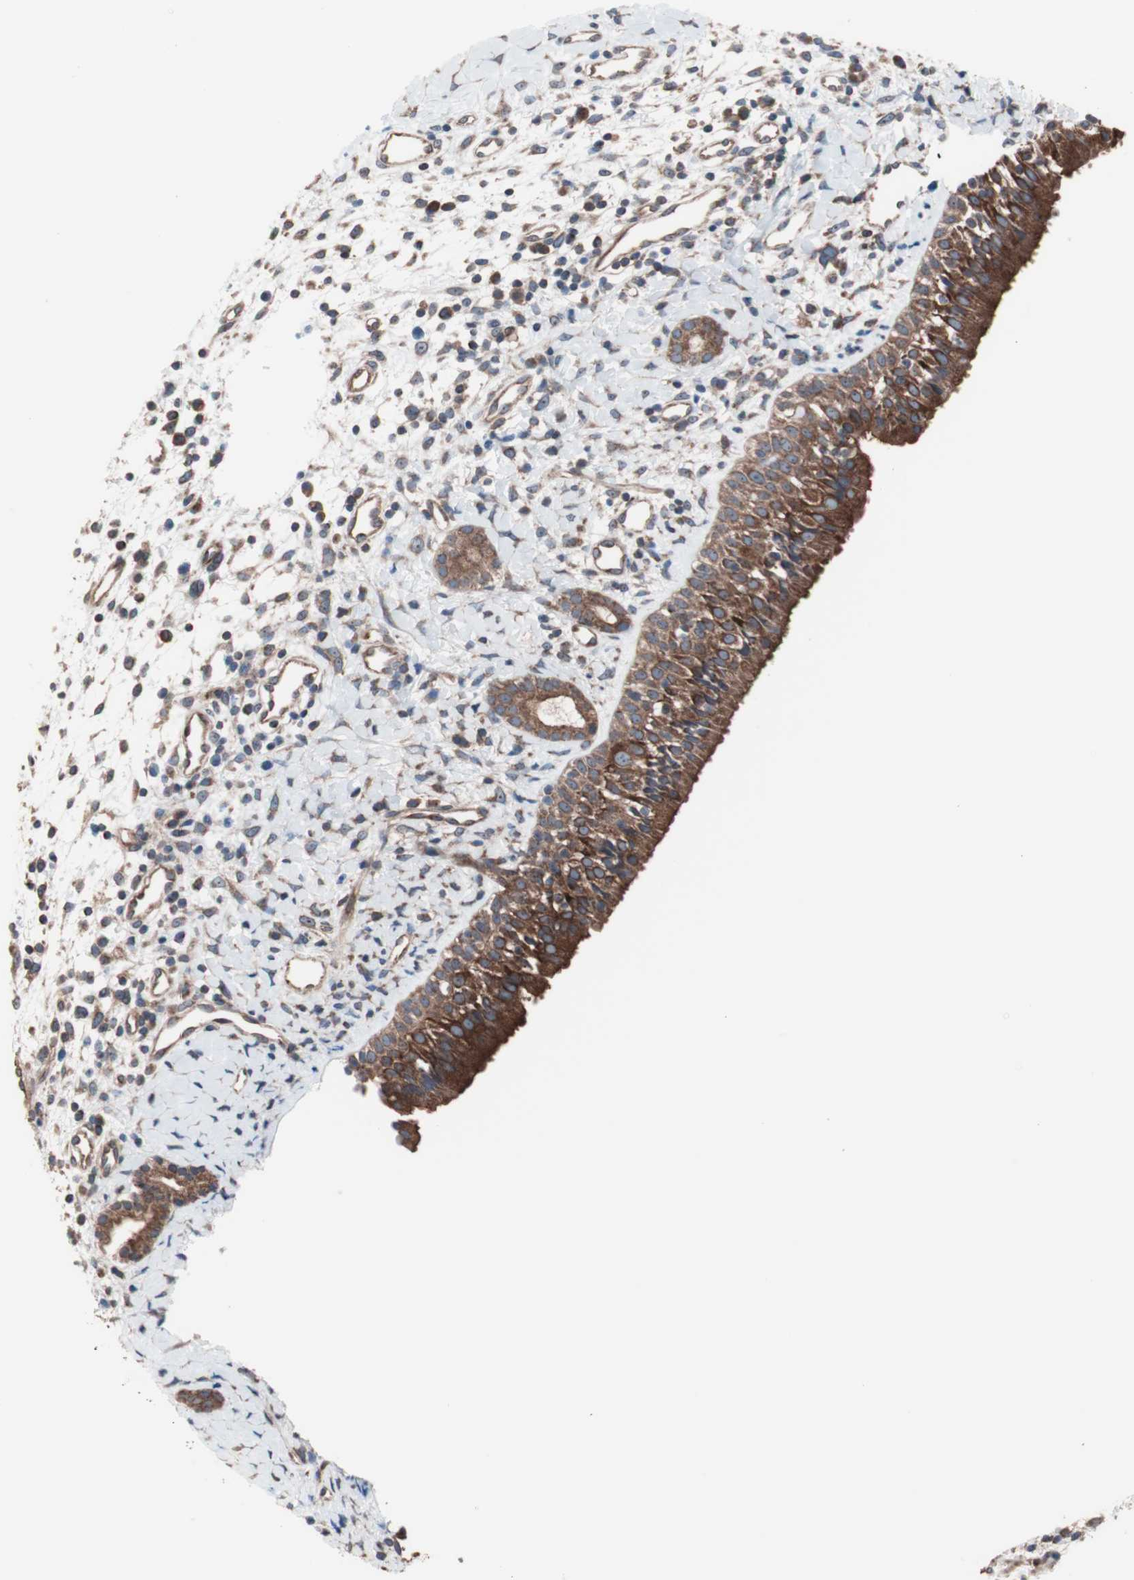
{"staining": {"intensity": "strong", "quantity": ">75%", "location": "cytoplasmic/membranous"}, "tissue": "nasopharynx", "cell_type": "Respiratory epithelial cells", "image_type": "normal", "snomed": [{"axis": "morphology", "description": "Normal tissue, NOS"}, {"axis": "topography", "description": "Nasopharynx"}], "caption": "Nasopharynx stained for a protein (brown) displays strong cytoplasmic/membranous positive positivity in about >75% of respiratory epithelial cells.", "gene": "CTTNBP2NL", "patient": {"sex": "male", "age": 22}}